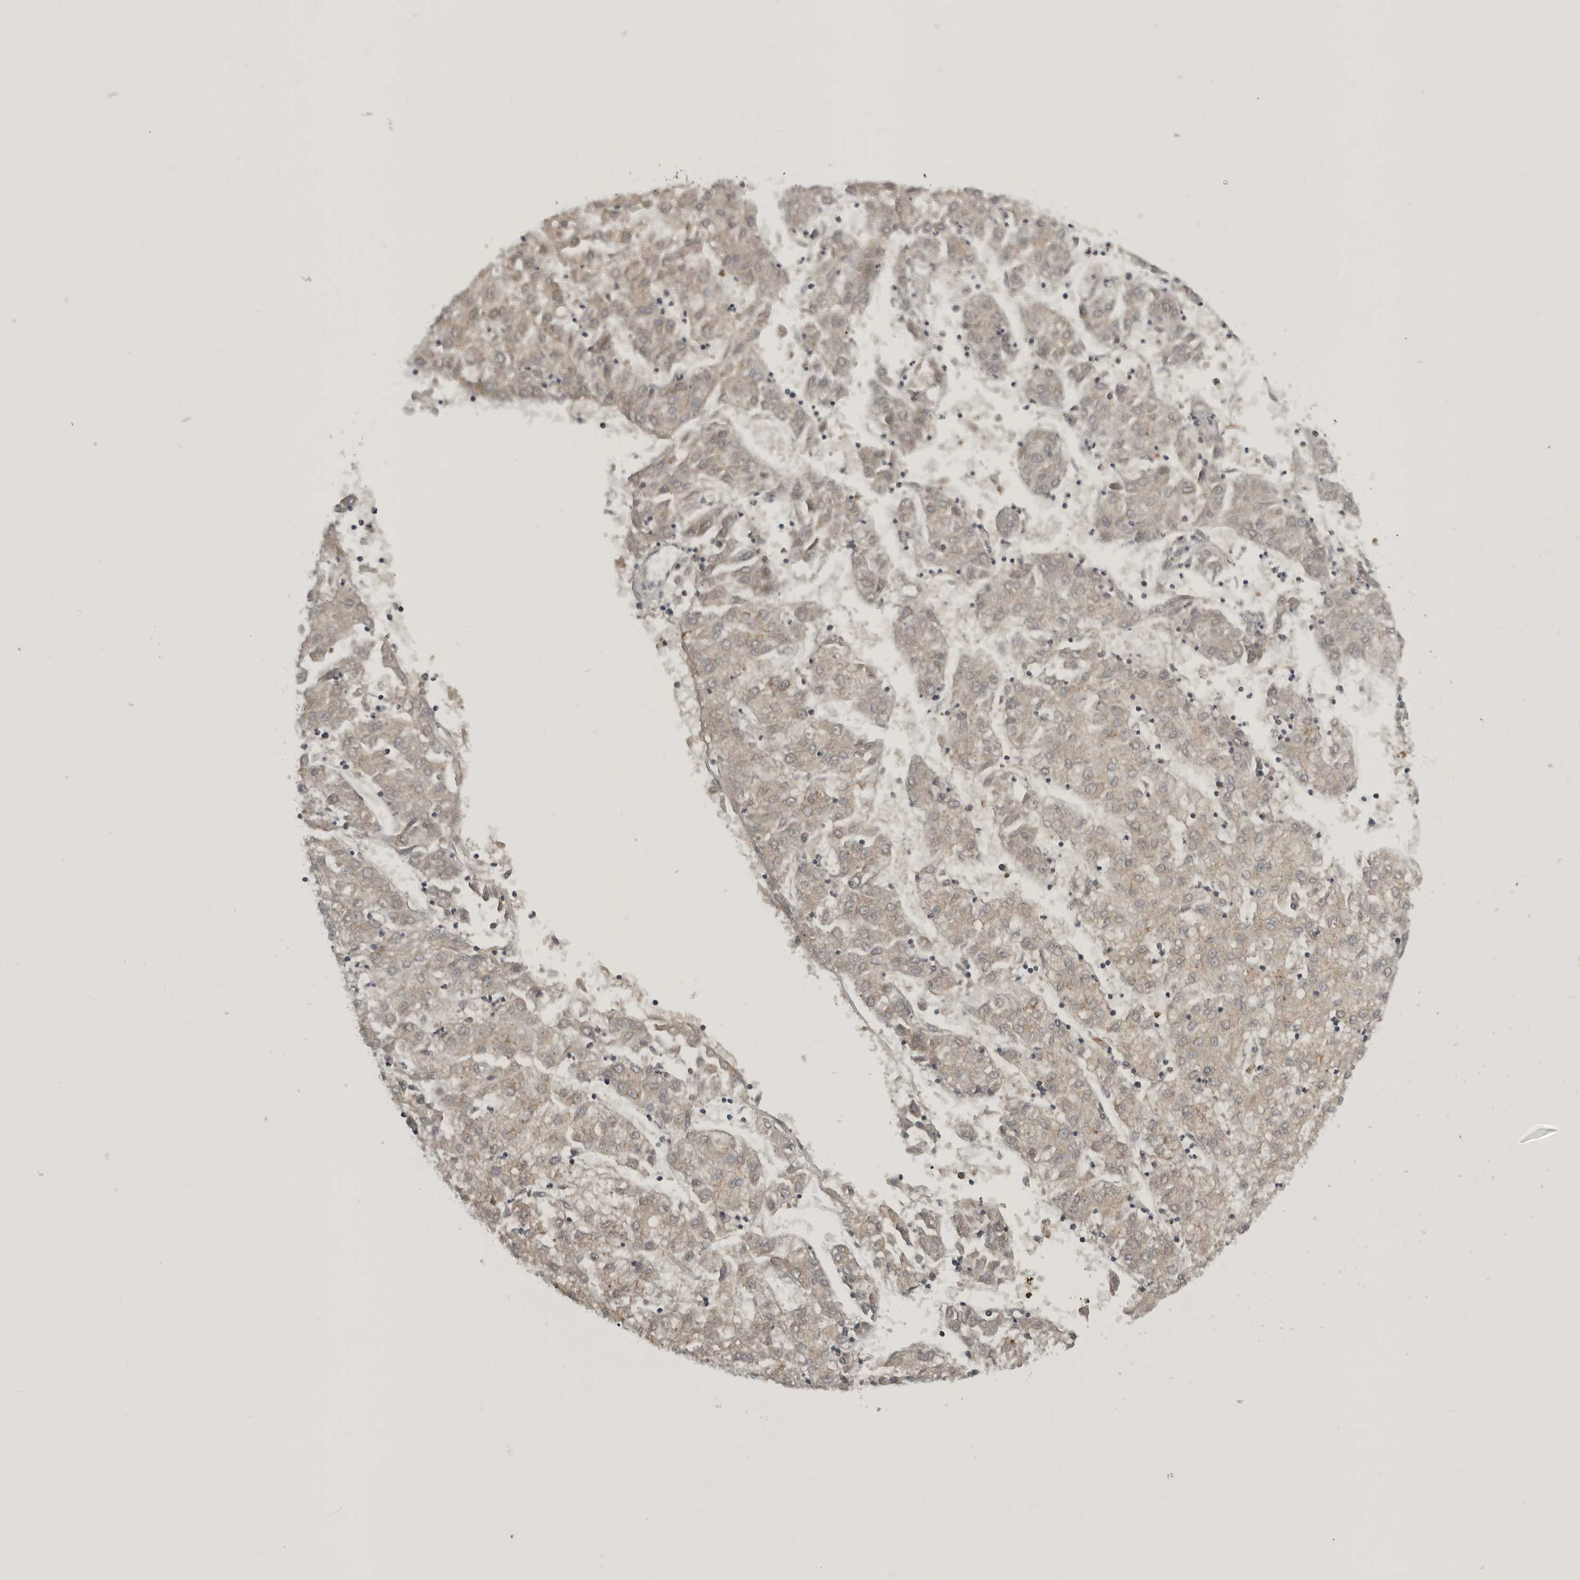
{"staining": {"intensity": "weak", "quantity": "<25%", "location": "cytoplasmic/membranous"}, "tissue": "liver cancer", "cell_type": "Tumor cells", "image_type": "cancer", "snomed": [{"axis": "morphology", "description": "Carcinoma, Hepatocellular, NOS"}, {"axis": "topography", "description": "Liver"}], "caption": "A high-resolution micrograph shows immunohistochemistry (IHC) staining of liver hepatocellular carcinoma, which exhibits no significant staining in tumor cells. (Brightfield microscopy of DAB immunohistochemistry (IHC) at high magnification).", "gene": "CUEDC1", "patient": {"sex": "male", "age": 72}}